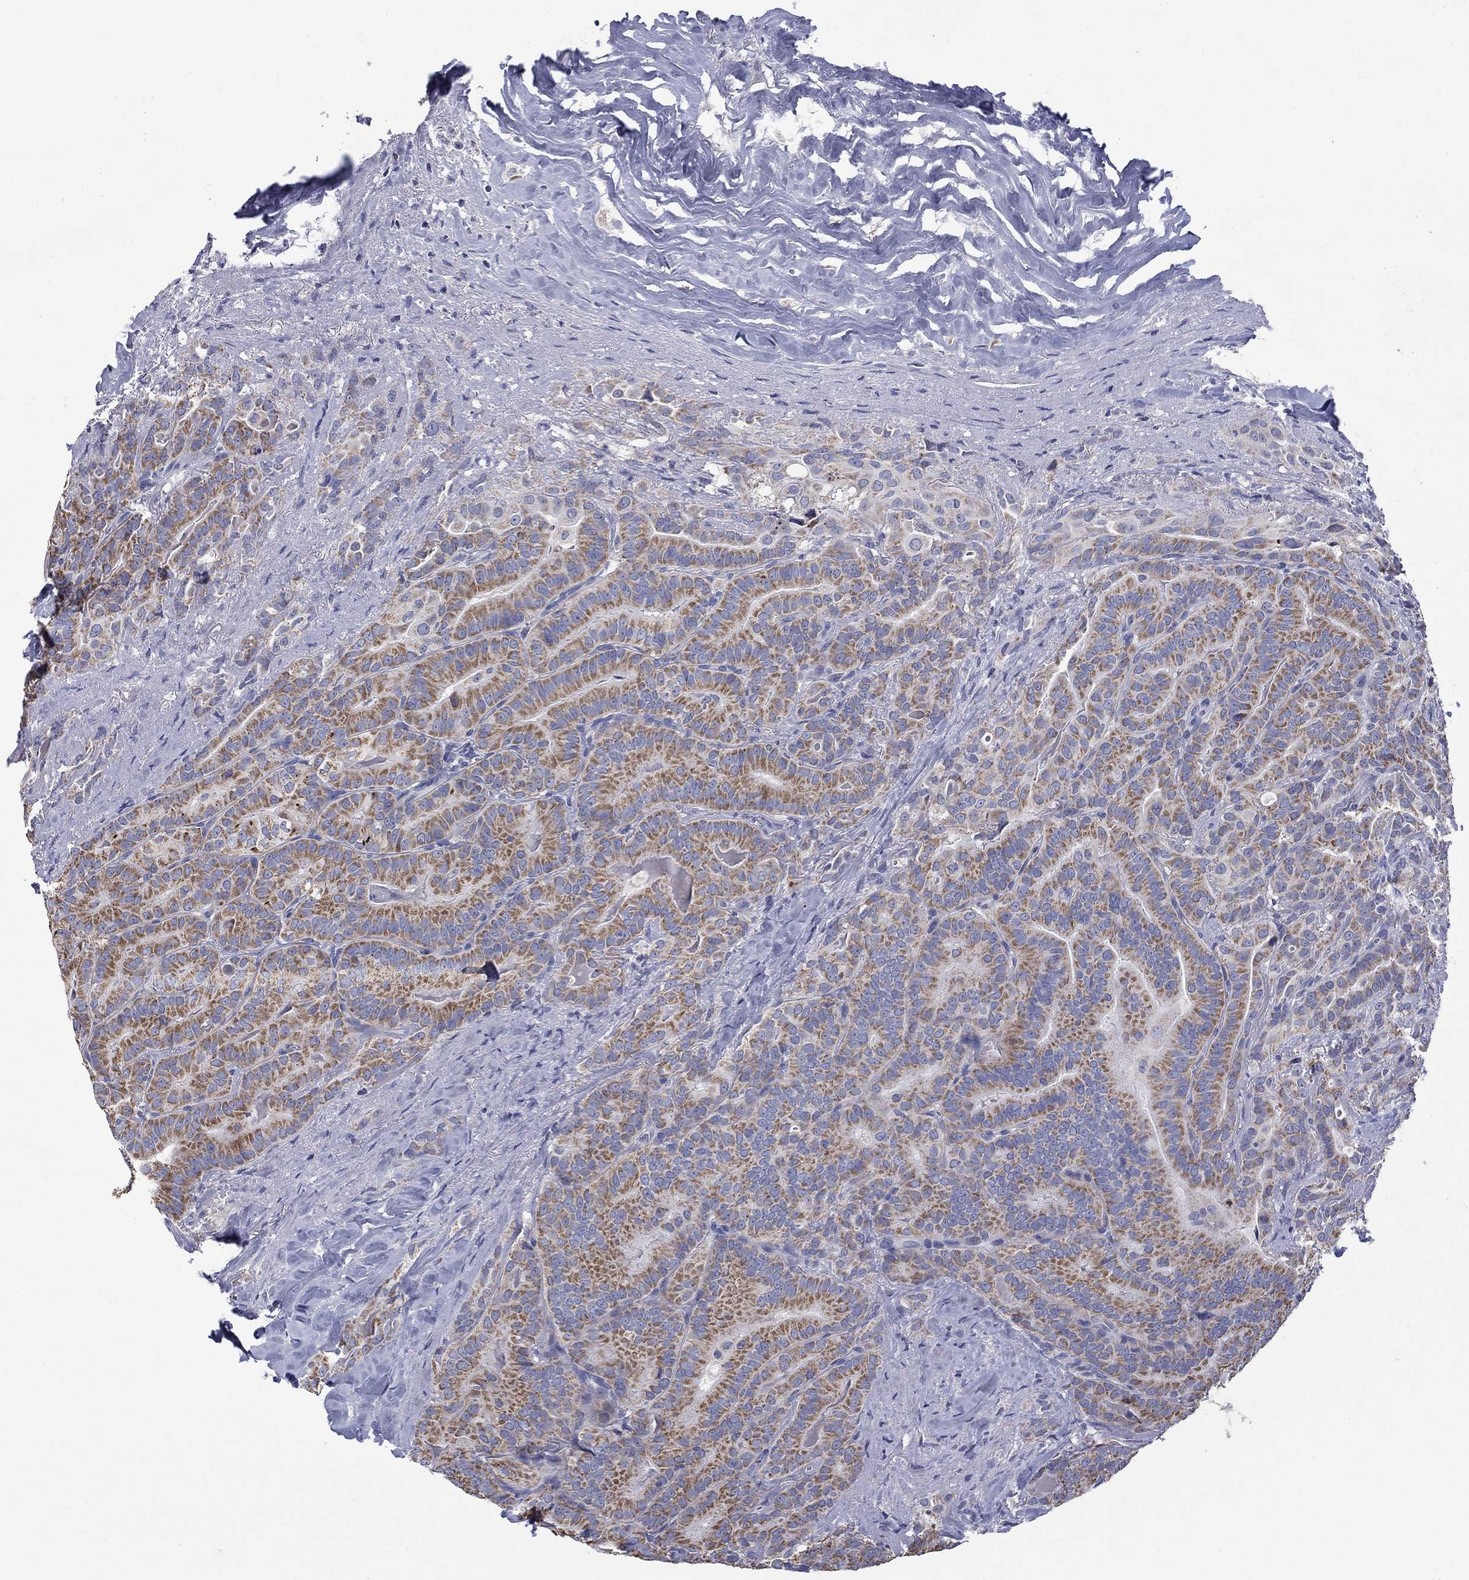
{"staining": {"intensity": "moderate", "quantity": ">75%", "location": "cytoplasmic/membranous"}, "tissue": "thyroid cancer", "cell_type": "Tumor cells", "image_type": "cancer", "snomed": [{"axis": "morphology", "description": "Papillary adenocarcinoma, NOS"}, {"axis": "topography", "description": "Thyroid gland"}], "caption": "High-magnification brightfield microscopy of papillary adenocarcinoma (thyroid) stained with DAB (3,3'-diaminobenzidine) (brown) and counterstained with hematoxylin (blue). tumor cells exhibit moderate cytoplasmic/membranous staining is appreciated in about>75% of cells.", "gene": "FRK", "patient": {"sex": "male", "age": 61}}